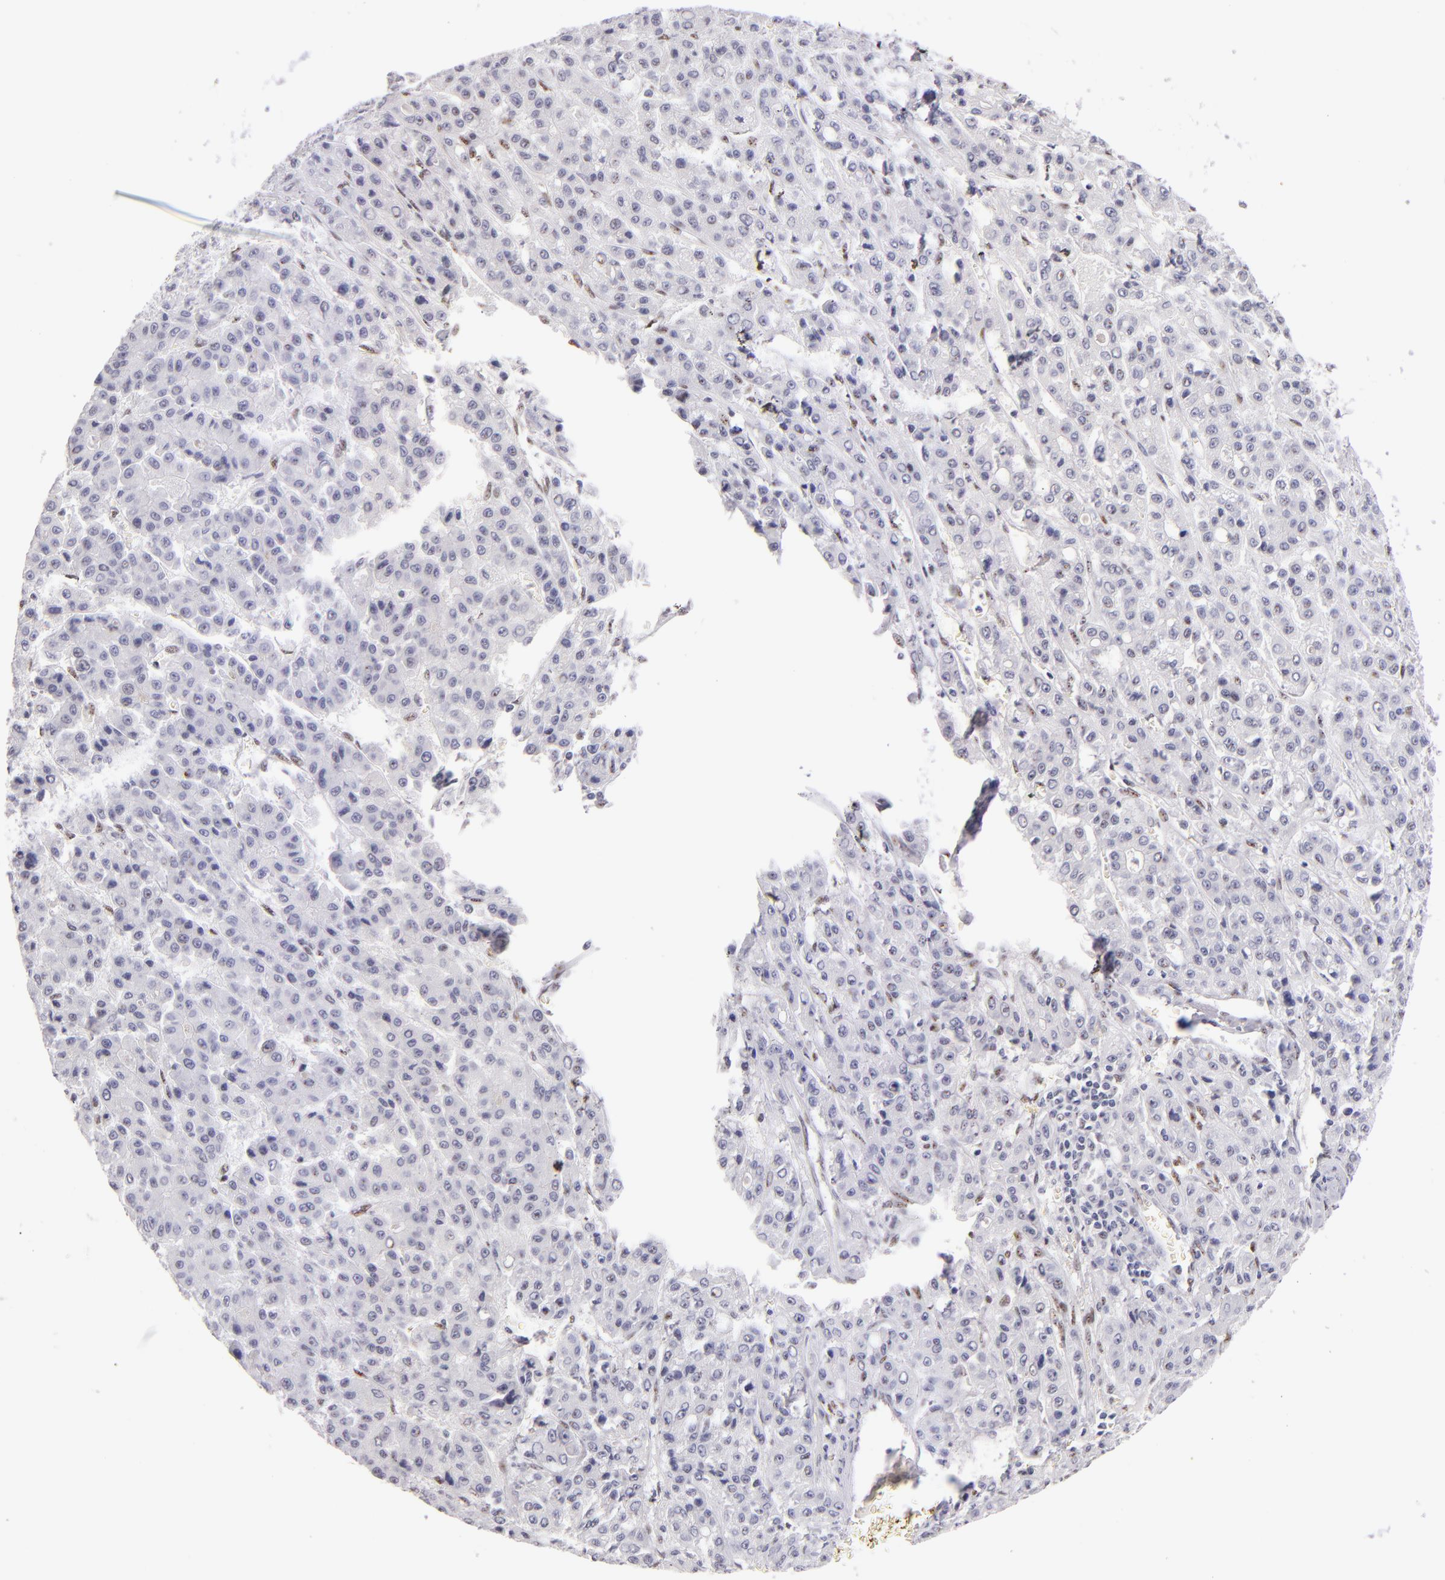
{"staining": {"intensity": "weak", "quantity": "<25%", "location": "nuclear"}, "tissue": "liver cancer", "cell_type": "Tumor cells", "image_type": "cancer", "snomed": [{"axis": "morphology", "description": "Carcinoma, Hepatocellular, NOS"}, {"axis": "topography", "description": "Liver"}], "caption": "Immunohistochemical staining of hepatocellular carcinoma (liver) displays no significant positivity in tumor cells.", "gene": "TOP3A", "patient": {"sex": "male", "age": 70}}